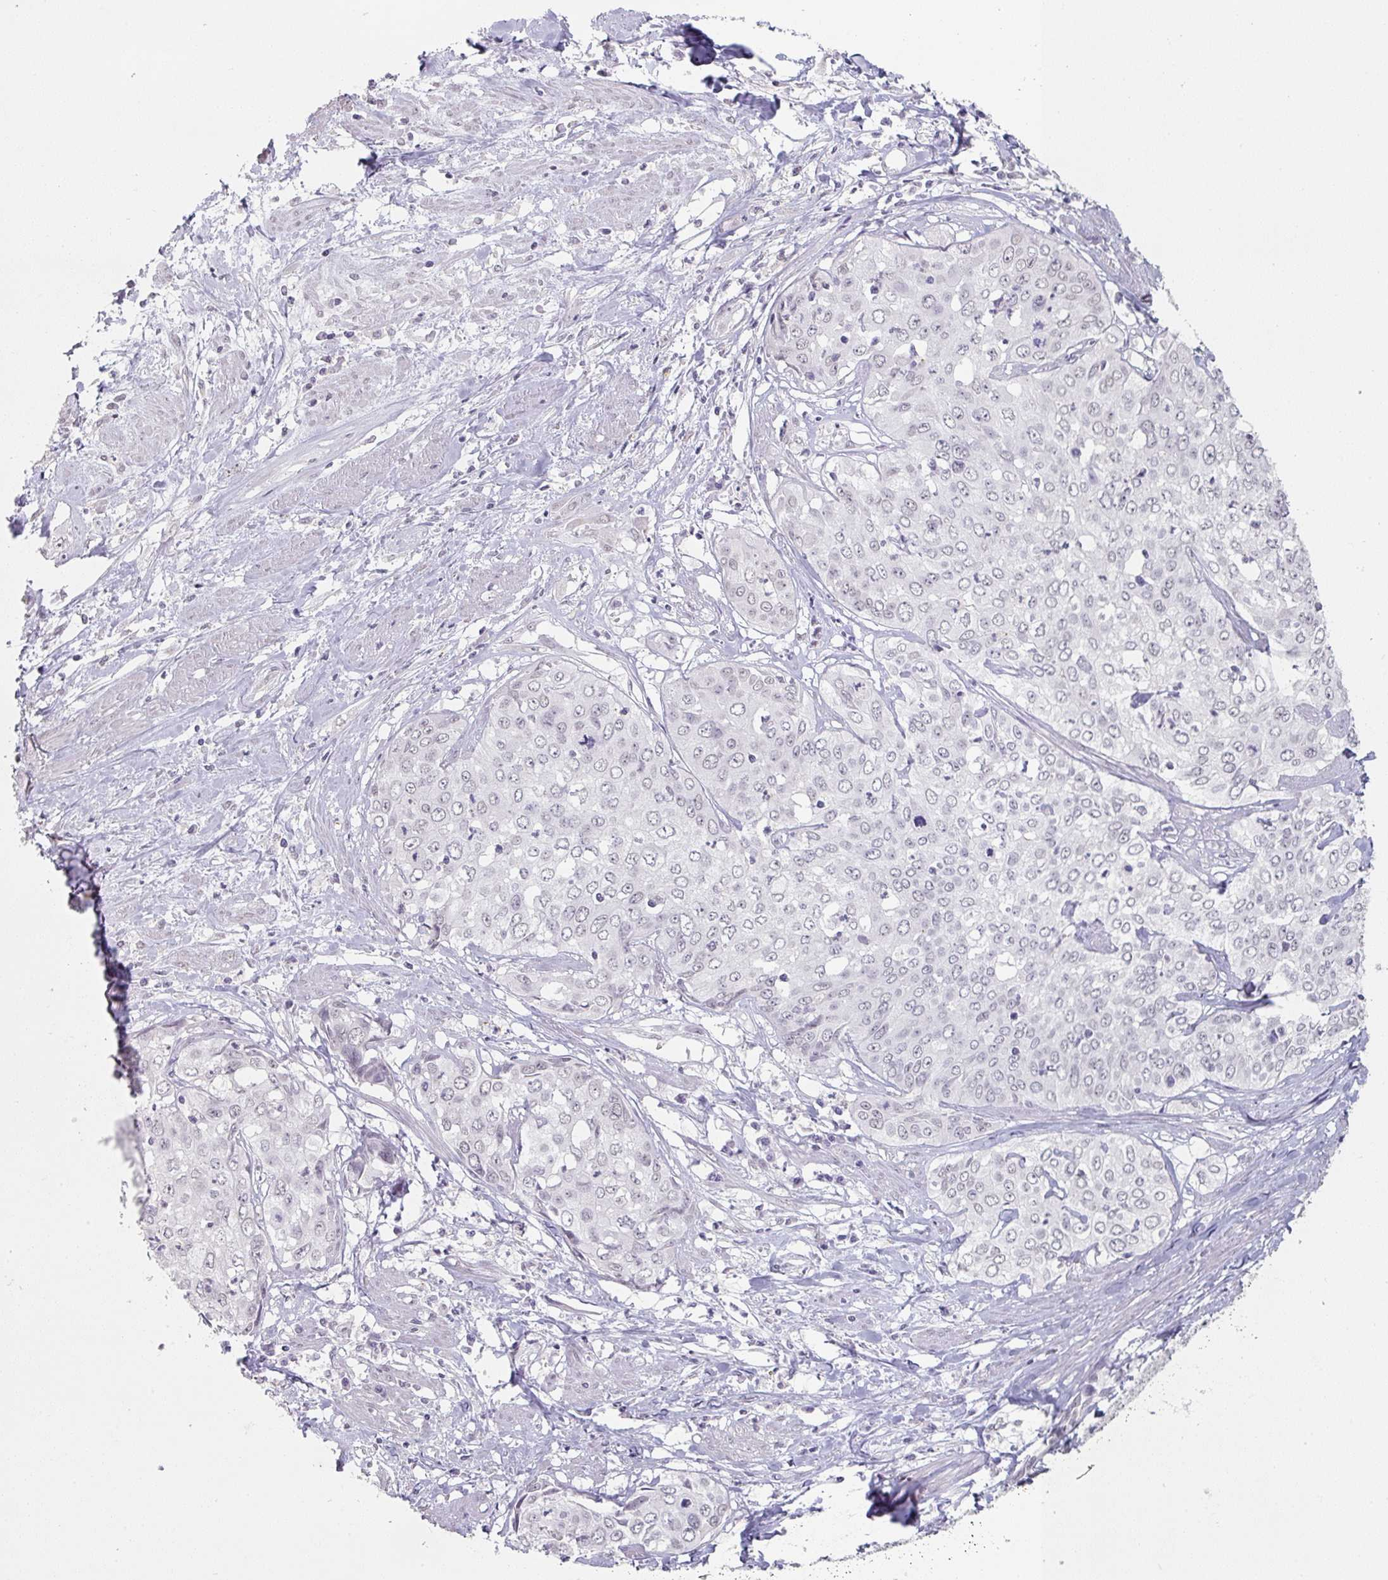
{"staining": {"intensity": "negative", "quantity": "none", "location": "none"}, "tissue": "cervical cancer", "cell_type": "Tumor cells", "image_type": "cancer", "snomed": [{"axis": "morphology", "description": "Squamous cell carcinoma, NOS"}, {"axis": "topography", "description": "Cervix"}], "caption": "High magnification brightfield microscopy of cervical cancer (squamous cell carcinoma) stained with DAB (brown) and counterstained with hematoxylin (blue): tumor cells show no significant positivity.", "gene": "SPRR1A", "patient": {"sex": "female", "age": 31}}